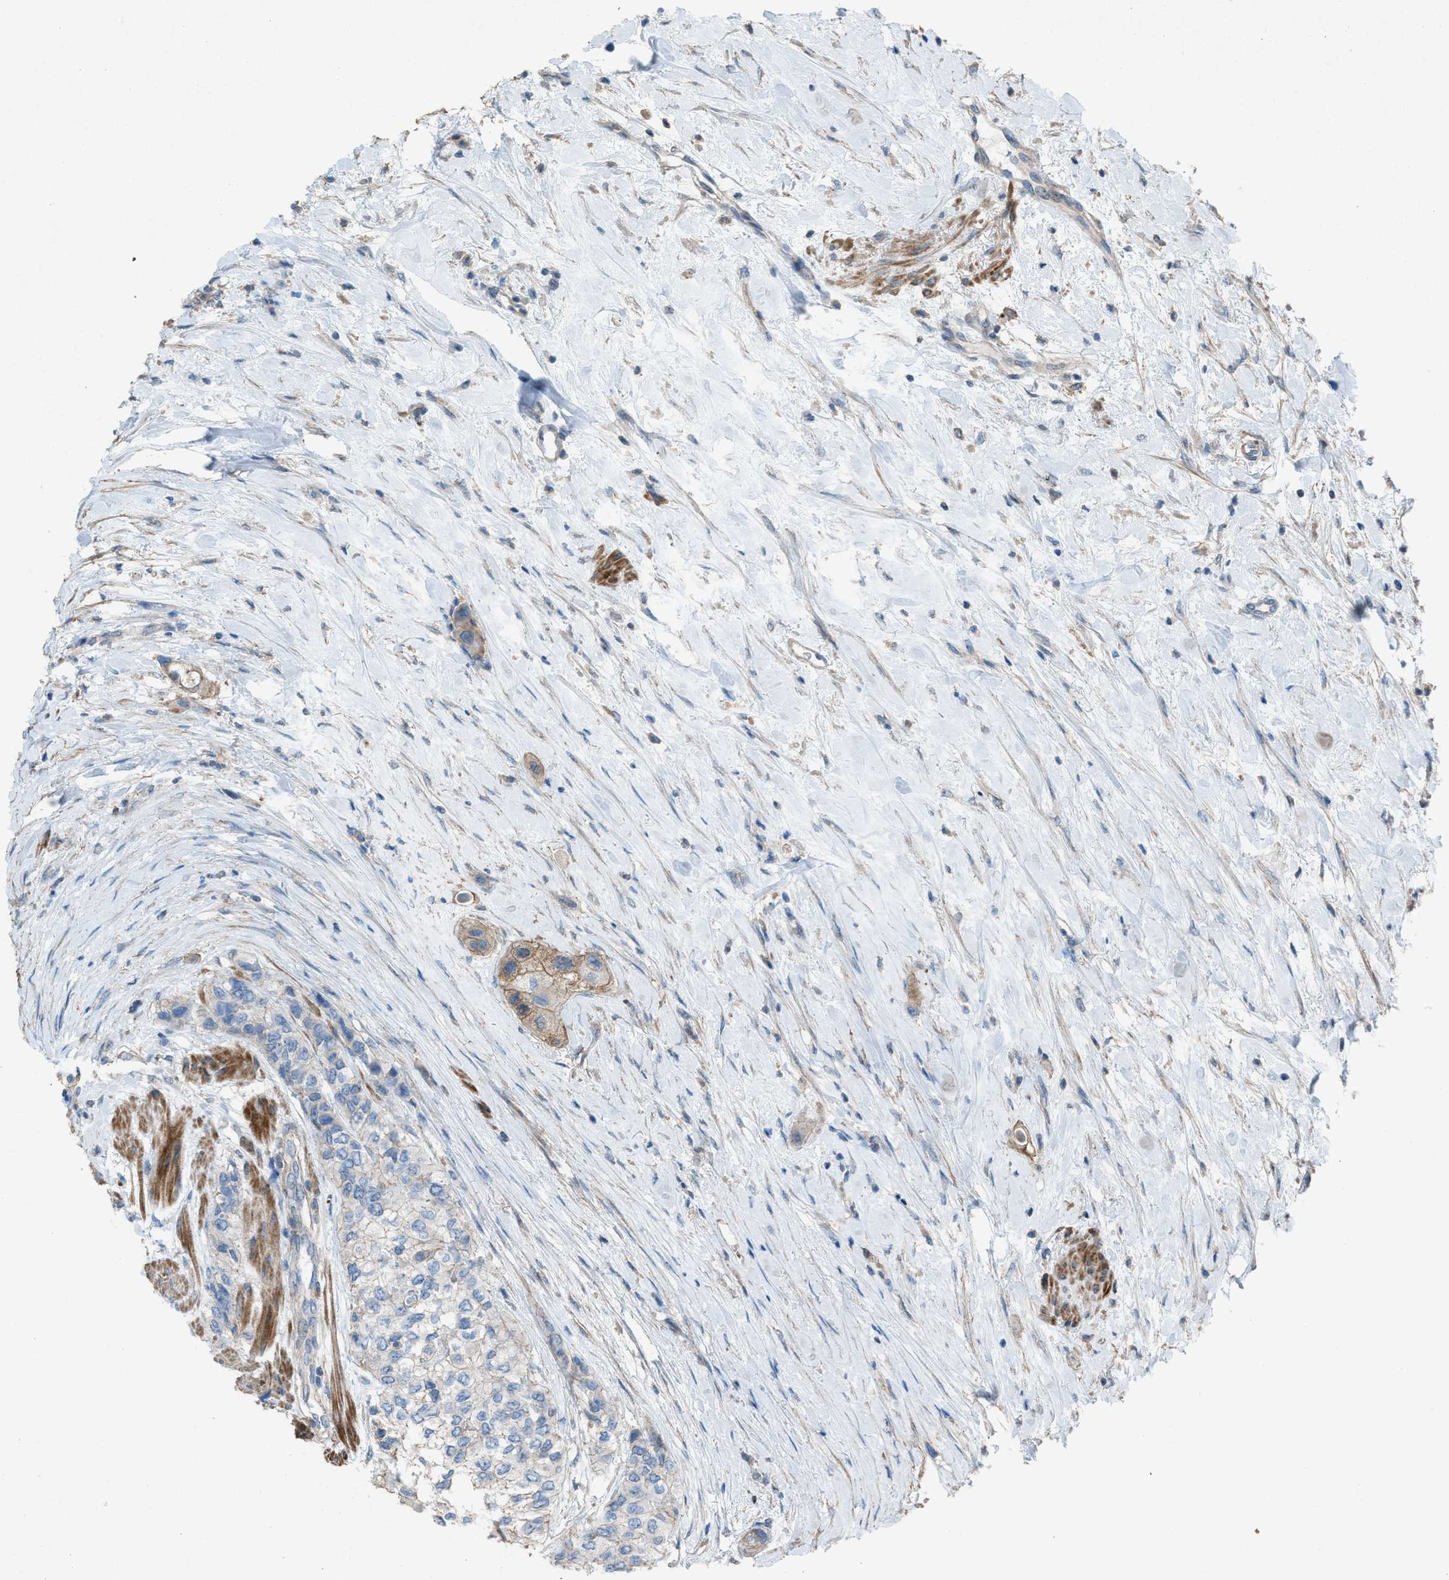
{"staining": {"intensity": "negative", "quantity": "none", "location": "none"}, "tissue": "urothelial cancer", "cell_type": "Tumor cells", "image_type": "cancer", "snomed": [{"axis": "morphology", "description": "Urothelial carcinoma, High grade"}, {"axis": "topography", "description": "Urinary bladder"}], "caption": "Tumor cells are negative for protein expression in human high-grade urothelial carcinoma. (Stains: DAB immunohistochemistry with hematoxylin counter stain, Microscopy: brightfield microscopy at high magnification).", "gene": "NCK2", "patient": {"sex": "female", "age": 56}}